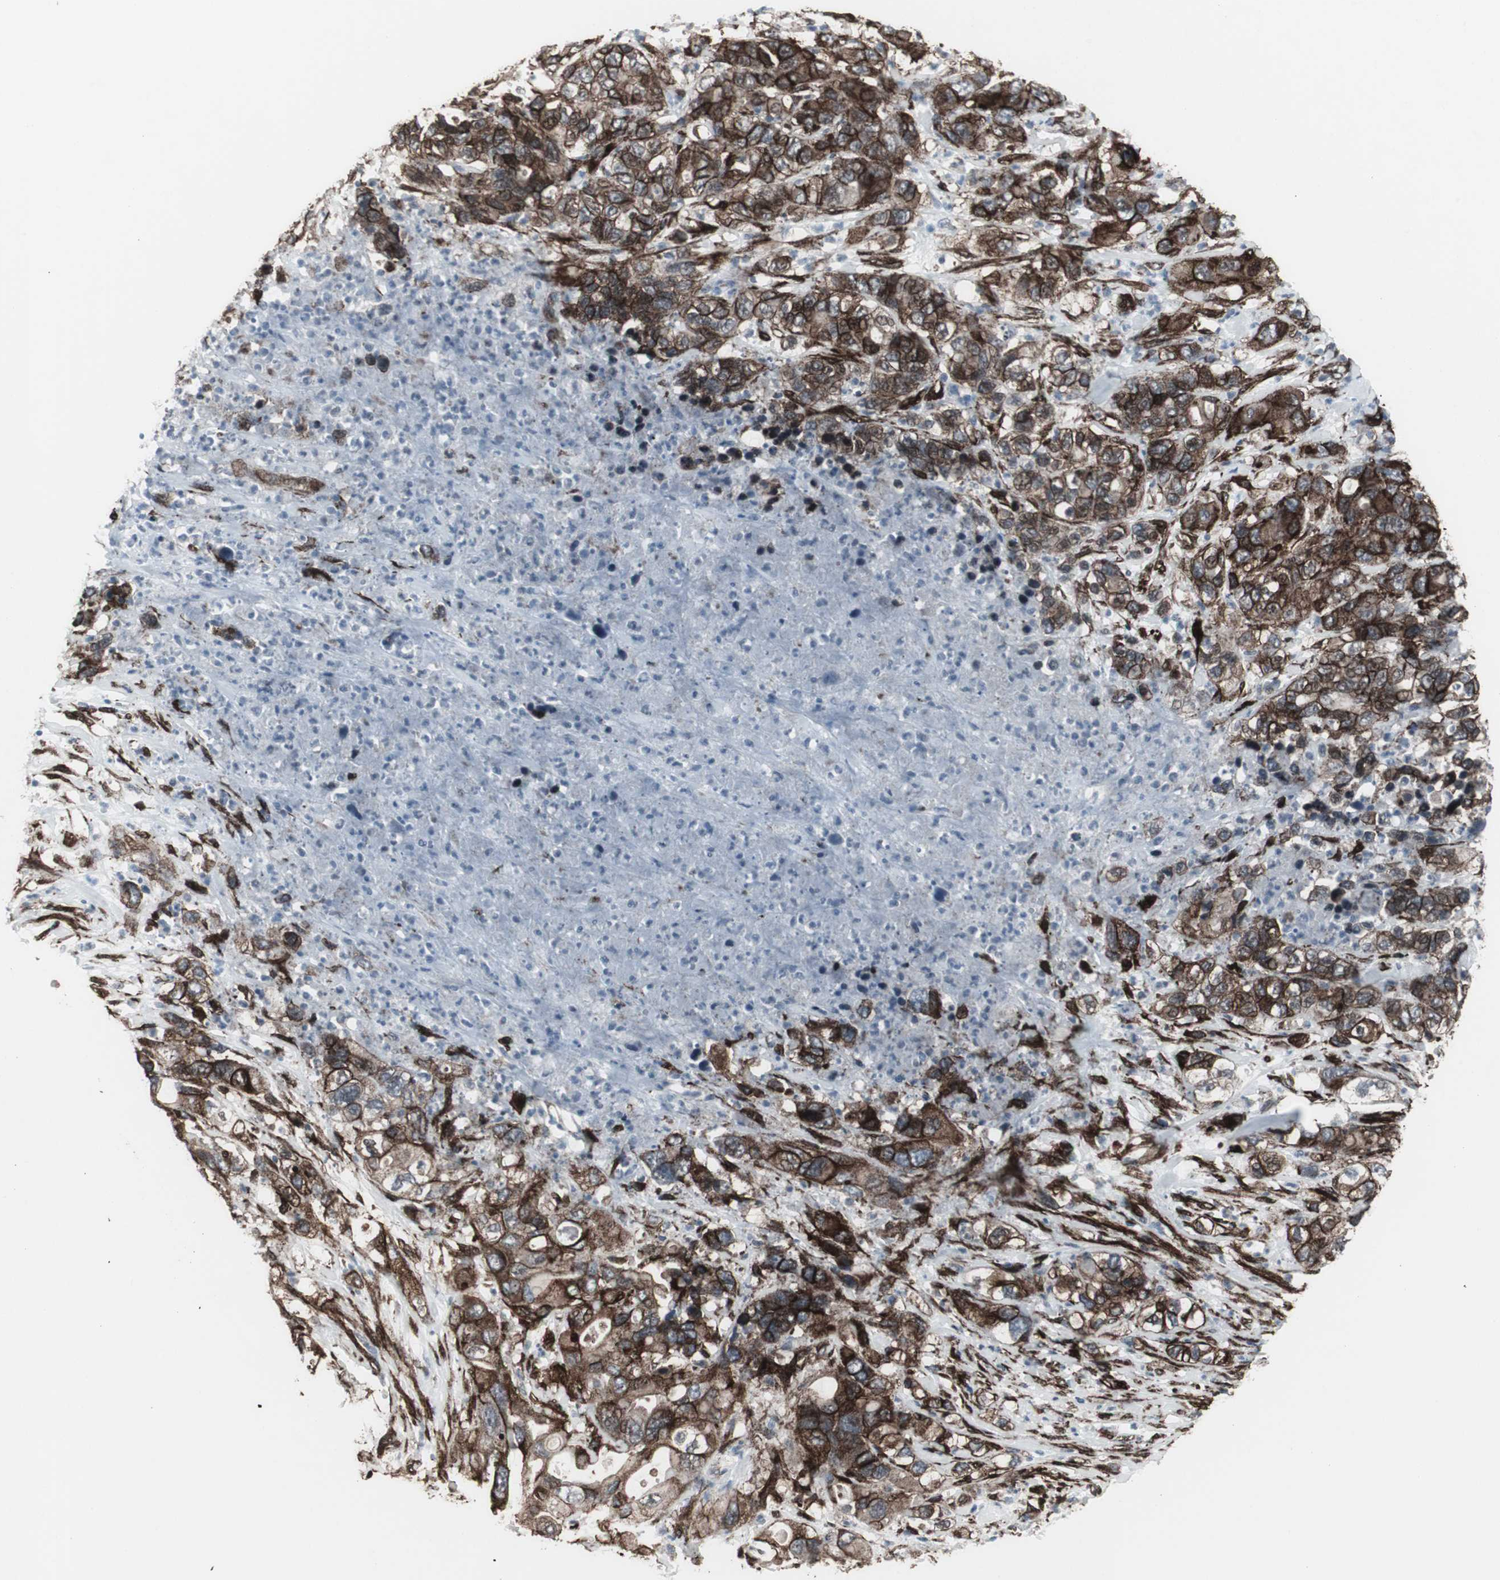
{"staining": {"intensity": "moderate", "quantity": "25%-75%", "location": "cytoplasmic/membranous"}, "tissue": "pancreatic cancer", "cell_type": "Tumor cells", "image_type": "cancer", "snomed": [{"axis": "morphology", "description": "Adenocarcinoma, NOS"}, {"axis": "topography", "description": "Pancreas"}], "caption": "Immunohistochemistry (IHC) (DAB) staining of human pancreatic cancer (adenocarcinoma) exhibits moderate cytoplasmic/membranous protein positivity in about 25%-75% of tumor cells.", "gene": "PDGFA", "patient": {"sex": "female", "age": 71}}